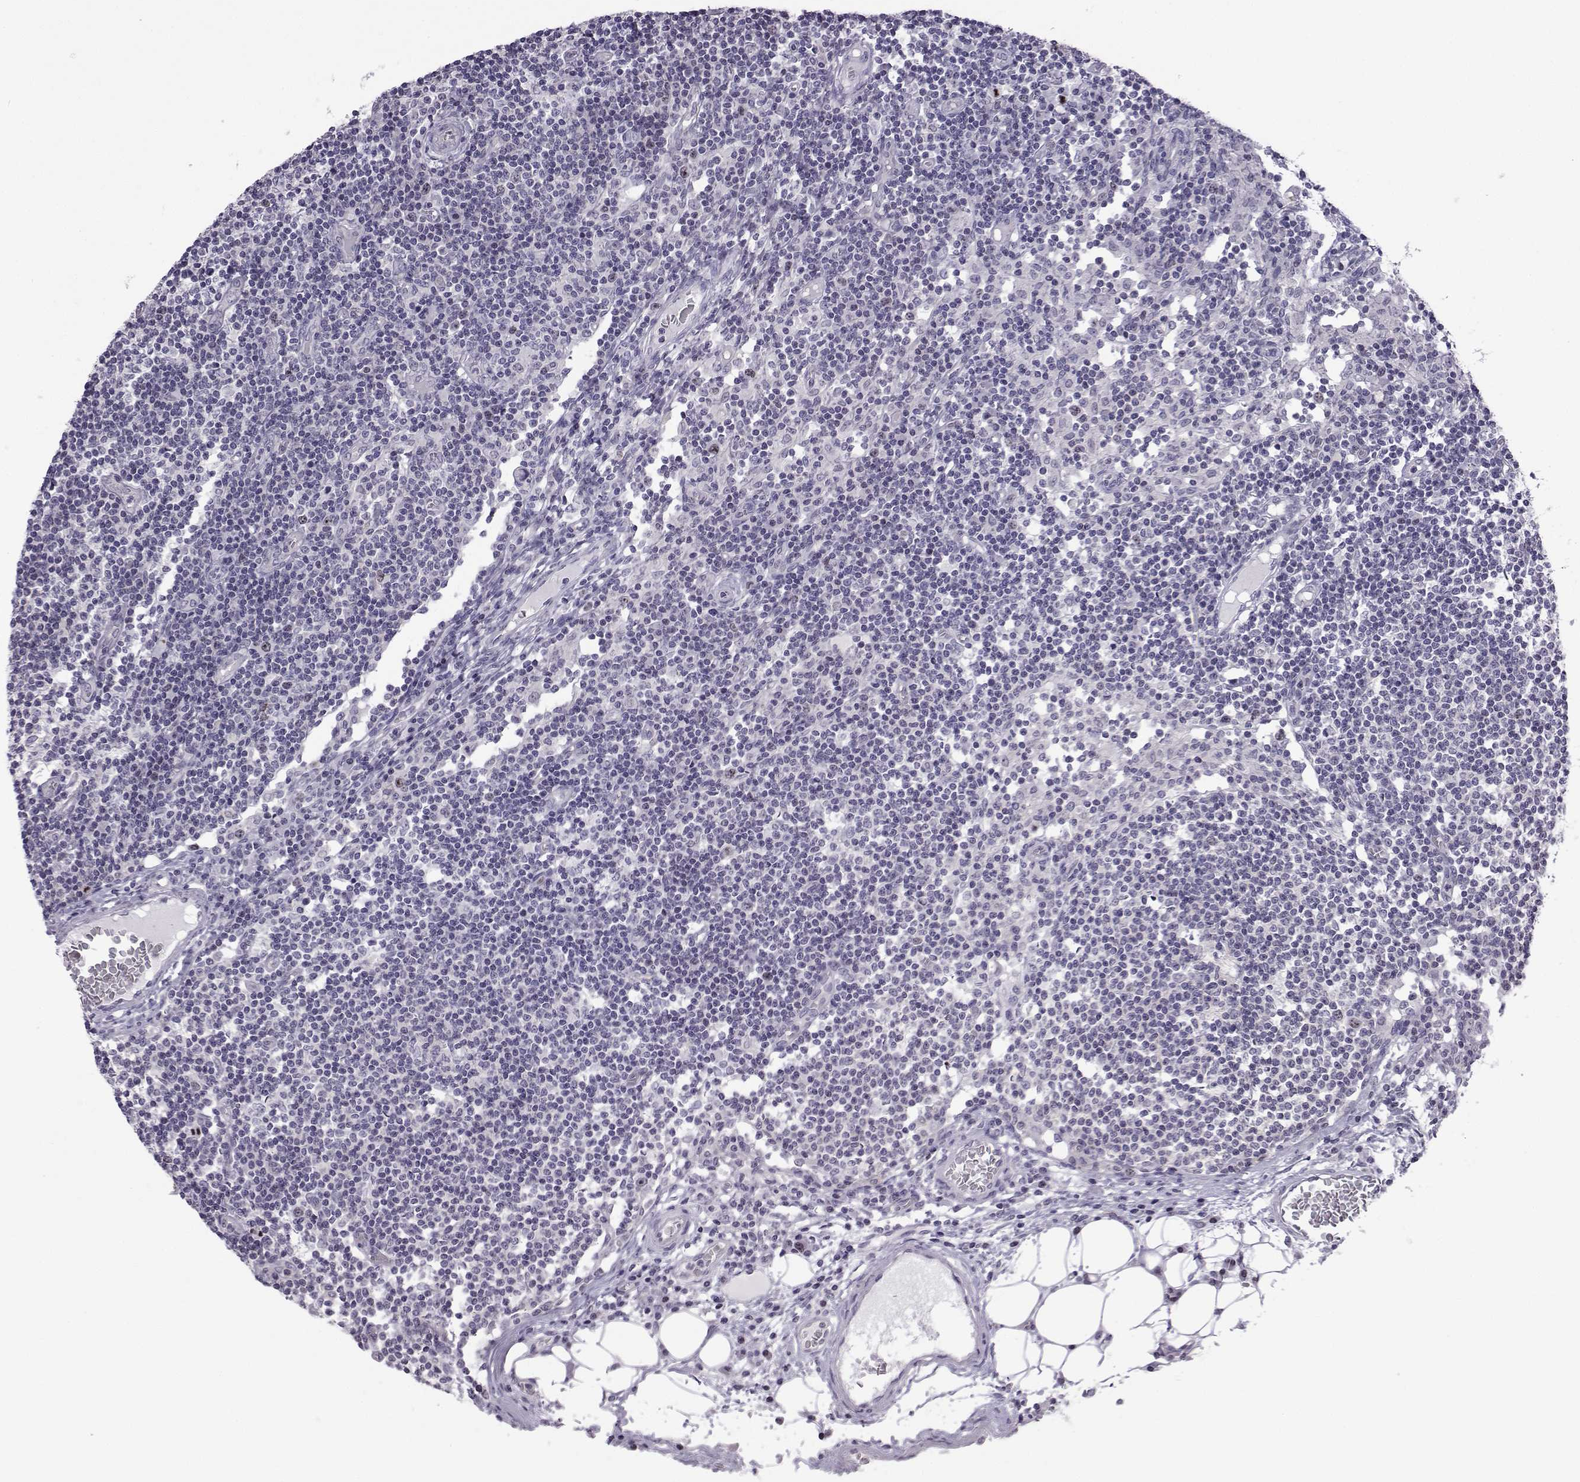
{"staining": {"intensity": "negative", "quantity": "none", "location": "none"}, "tissue": "lymph node", "cell_type": "Germinal center cells", "image_type": "normal", "snomed": [{"axis": "morphology", "description": "Normal tissue, NOS"}, {"axis": "topography", "description": "Lymph node"}], "caption": "A high-resolution micrograph shows immunohistochemistry staining of normal lymph node, which displays no significant staining in germinal center cells. The staining is performed using DAB brown chromogen with nuclei counter-stained in using hematoxylin.", "gene": "INCENP", "patient": {"sex": "female", "age": 72}}